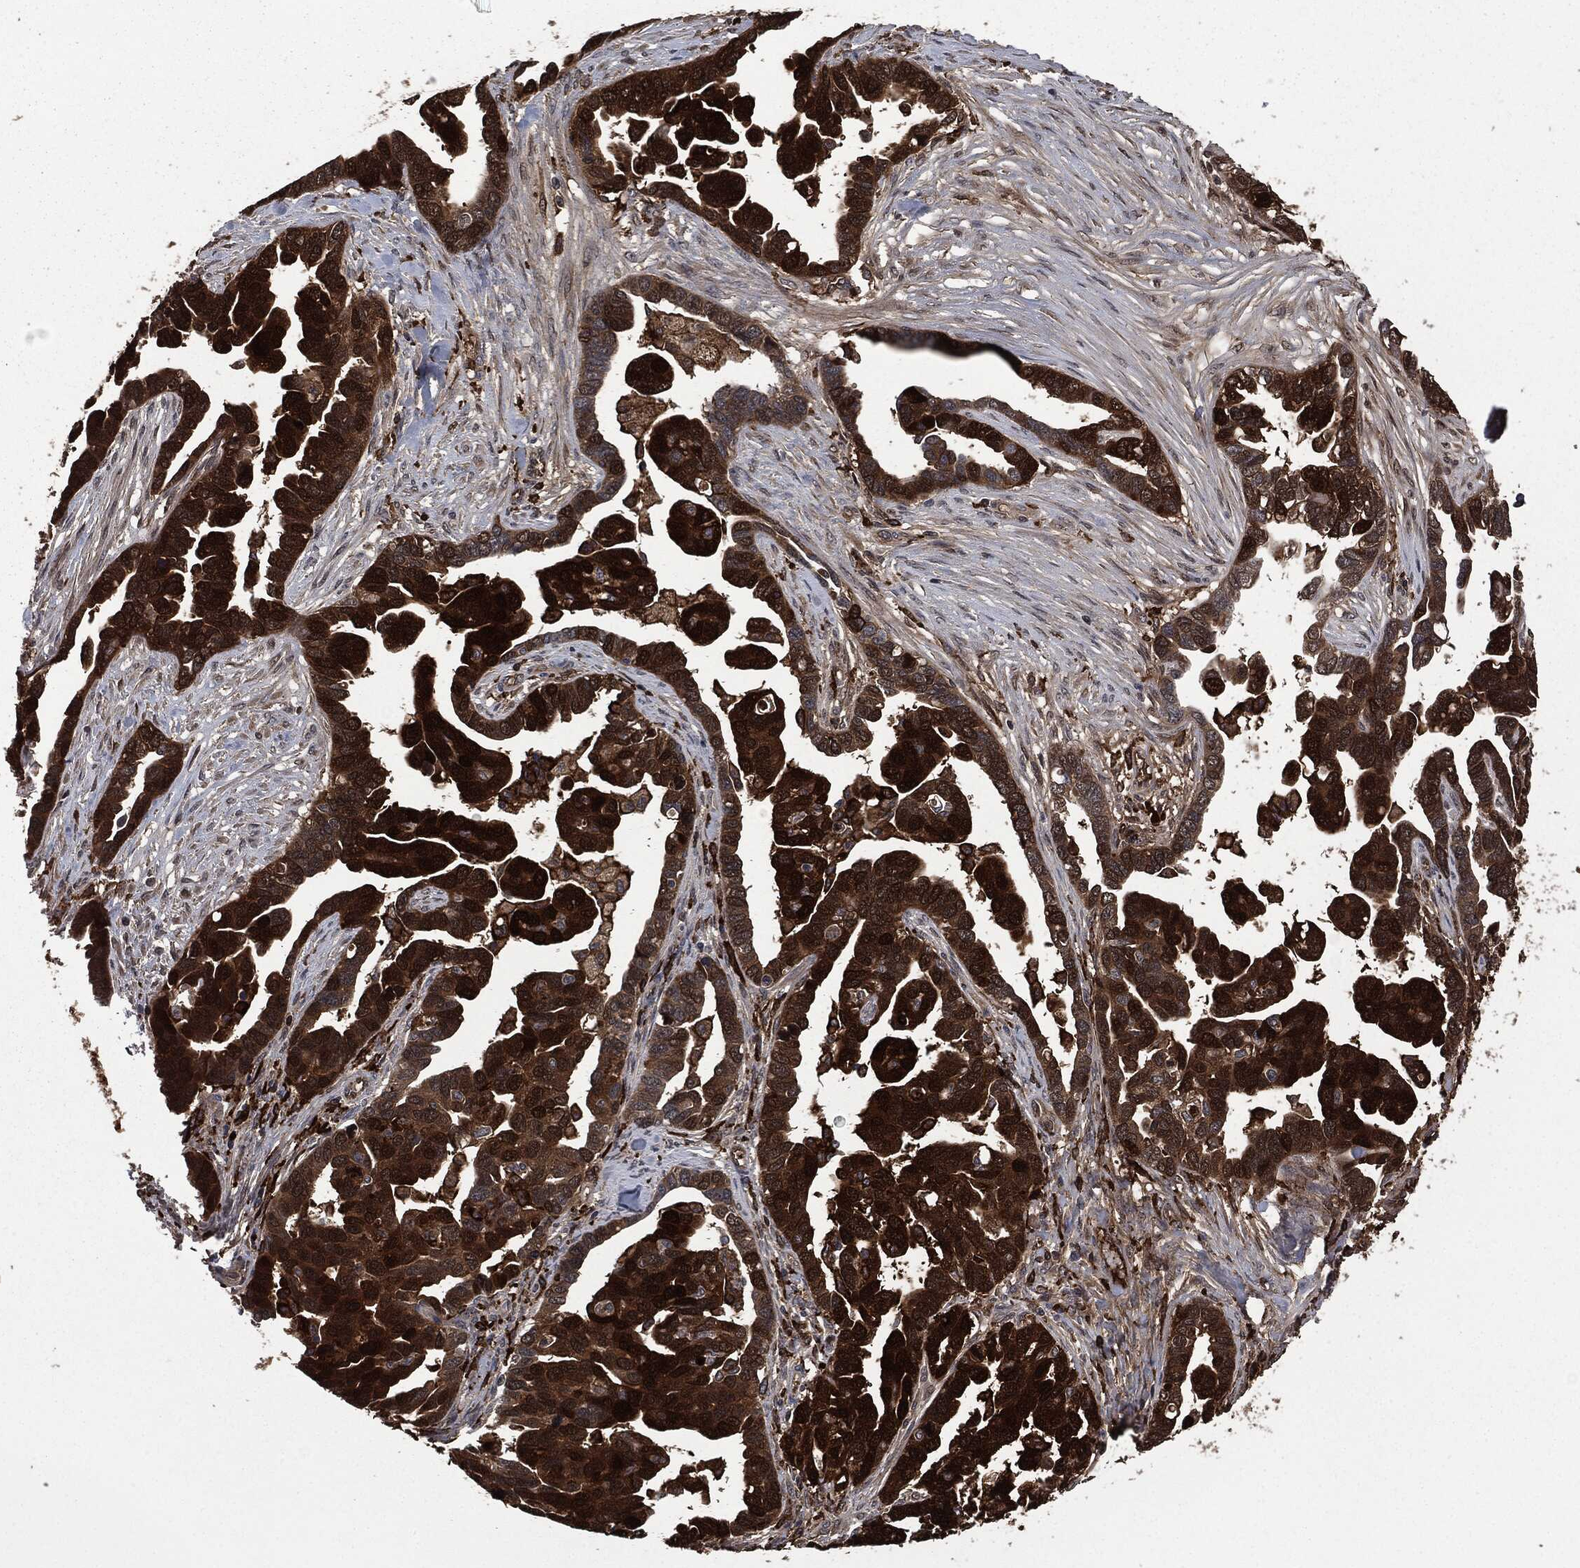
{"staining": {"intensity": "strong", "quantity": ">75%", "location": "cytoplasmic/membranous"}, "tissue": "ovarian cancer", "cell_type": "Tumor cells", "image_type": "cancer", "snomed": [{"axis": "morphology", "description": "Cystadenocarcinoma, serous, NOS"}, {"axis": "topography", "description": "Ovary"}], "caption": "Immunohistochemical staining of ovarian cancer exhibits high levels of strong cytoplasmic/membranous protein positivity in approximately >75% of tumor cells.", "gene": "CRABP2", "patient": {"sex": "female", "age": 54}}